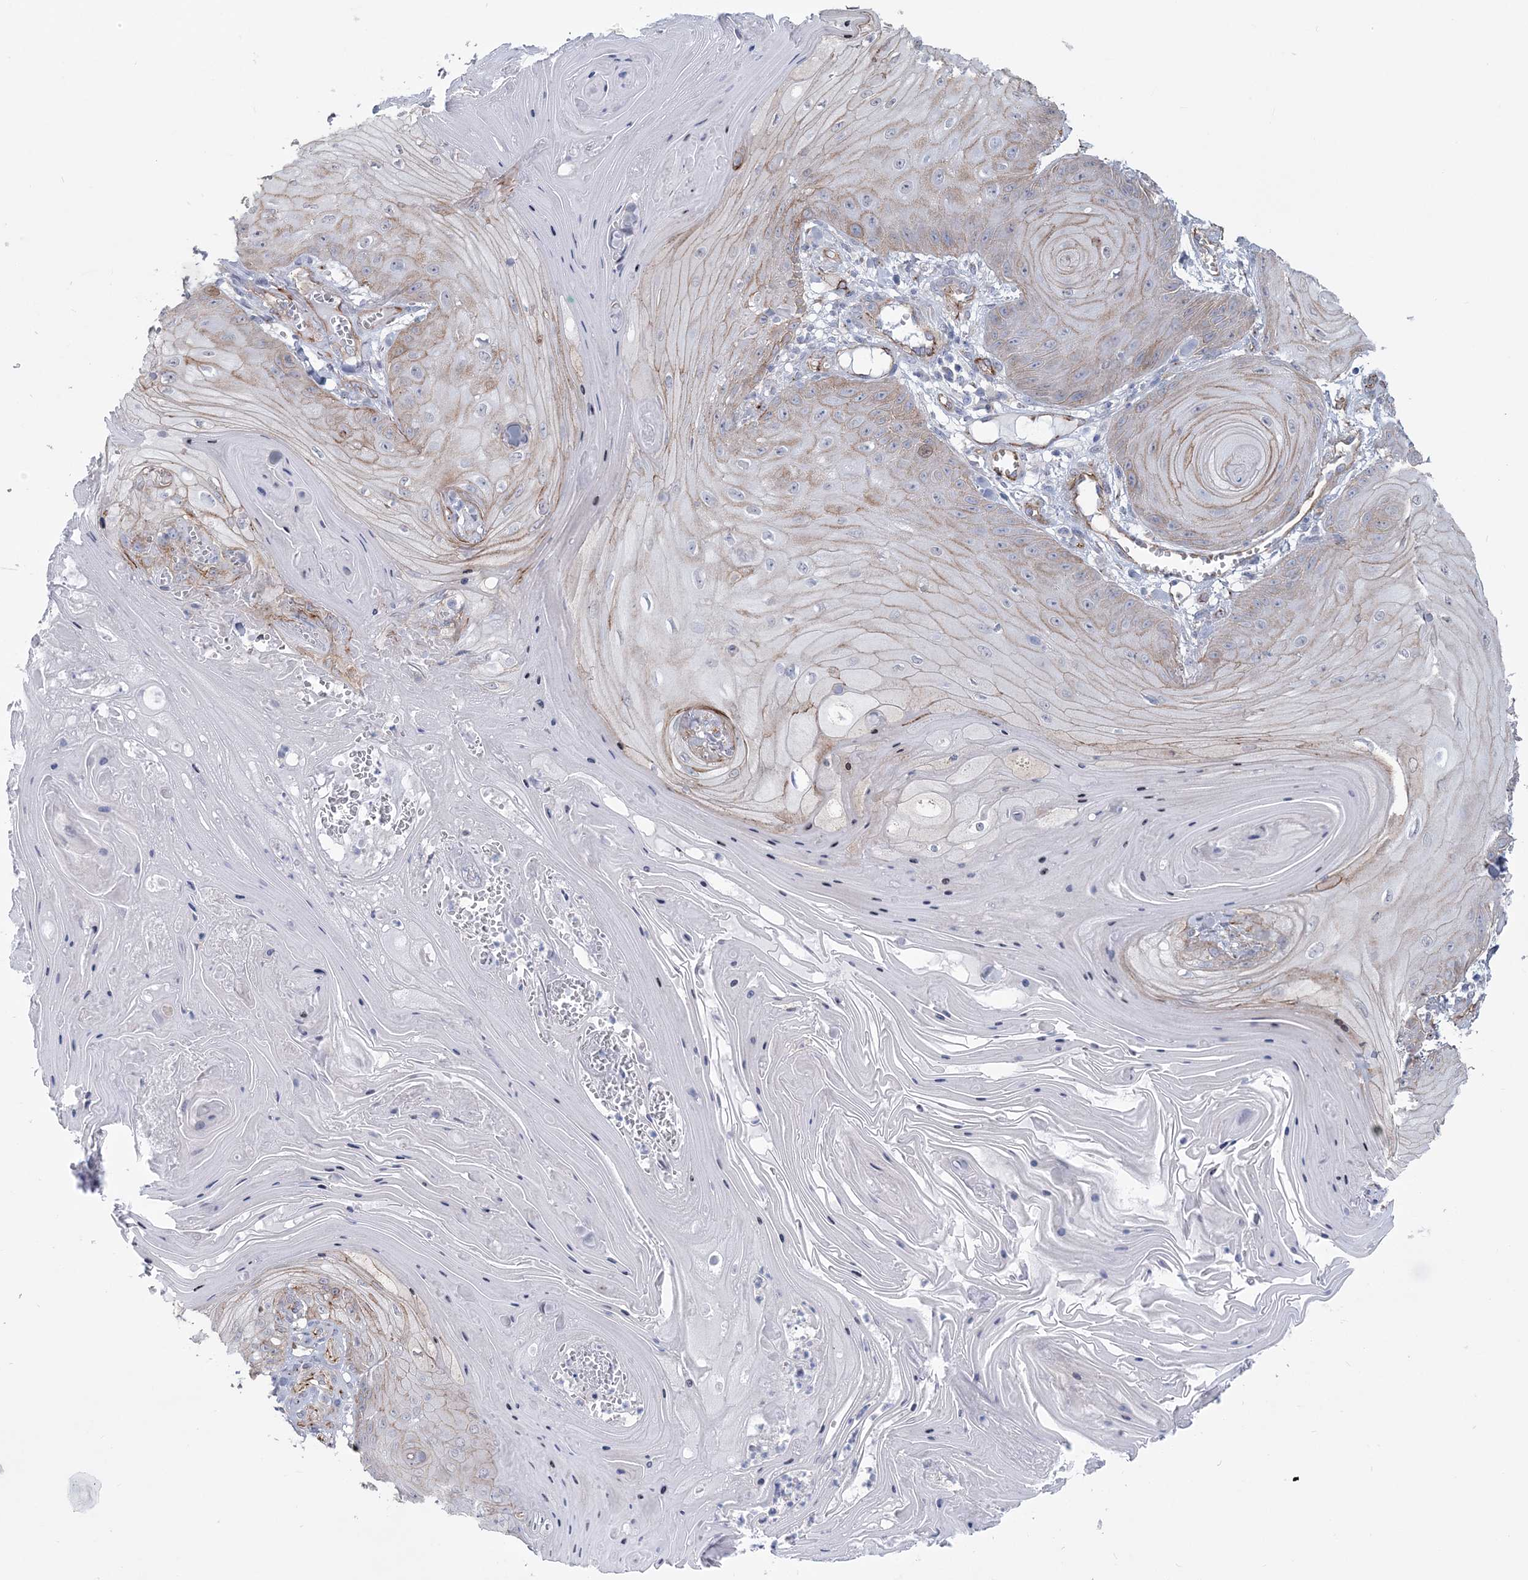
{"staining": {"intensity": "moderate", "quantity": "25%-75%", "location": "cytoplasmic/membranous"}, "tissue": "skin cancer", "cell_type": "Tumor cells", "image_type": "cancer", "snomed": [{"axis": "morphology", "description": "Squamous cell carcinoma, NOS"}, {"axis": "topography", "description": "Skin"}], "caption": "IHC (DAB) staining of skin squamous cell carcinoma shows moderate cytoplasmic/membranous protein staining in about 25%-75% of tumor cells. The protein is shown in brown color, while the nuclei are stained blue.", "gene": "RAB11FIP5", "patient": {"sex": "male", "age": 74}}